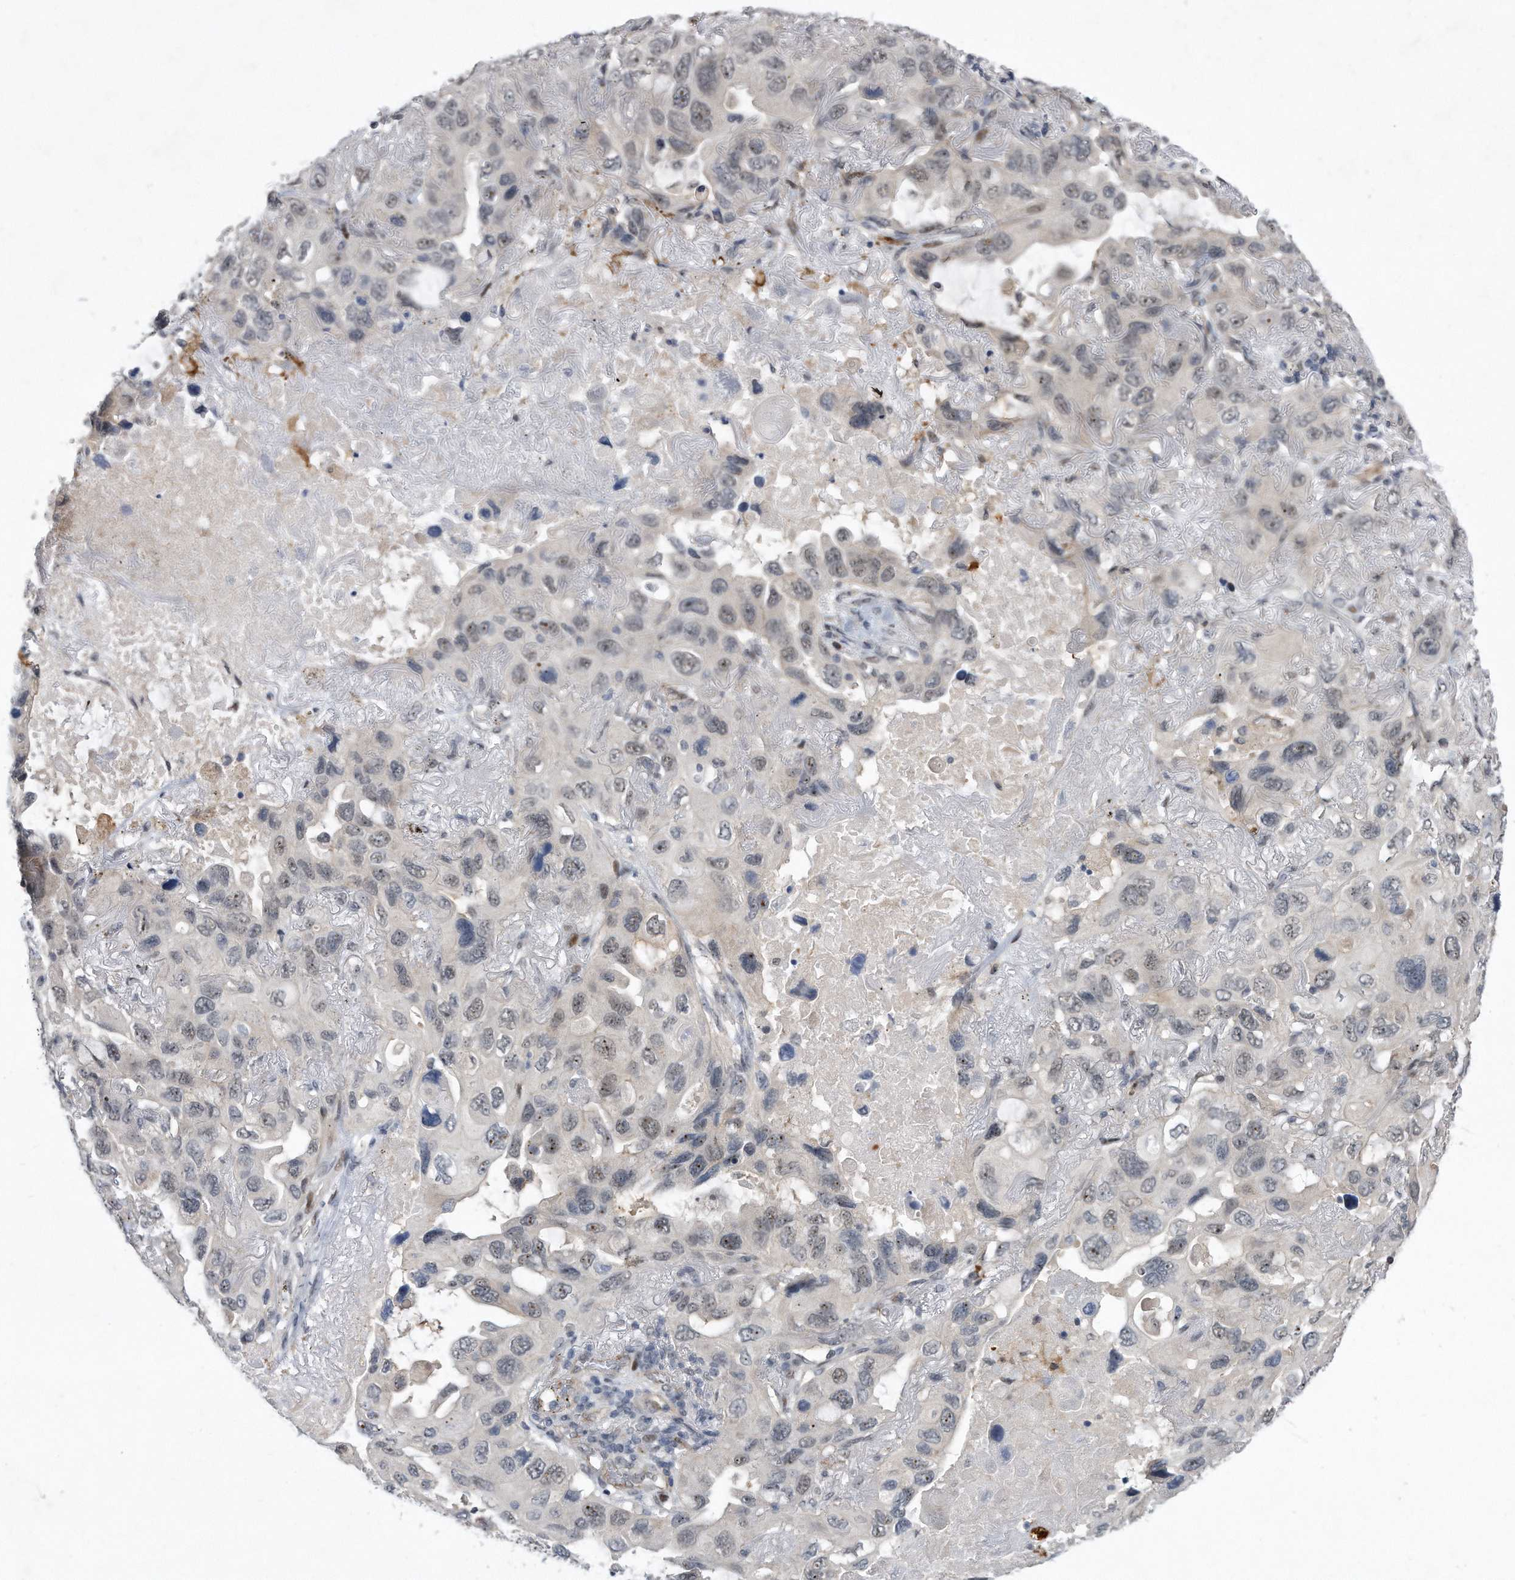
{"staining": {"intensity": "weak", "quantity": "<25%", "location": "nuclear"}, "tissue": "lung cancer", "cell_type": "Tumor cells", "image_type": "cancer", "snomed": [{"axis": "morphology", "description": "Squamous cell carcinoma, NOS"}, {"axis": "topography", "description": "Lung"}], "caption": "Tumor cells show no significant protein positivity in lung cancer.", "gene": "PGBD2", "patient": {"sex": "female", "age": 73}}